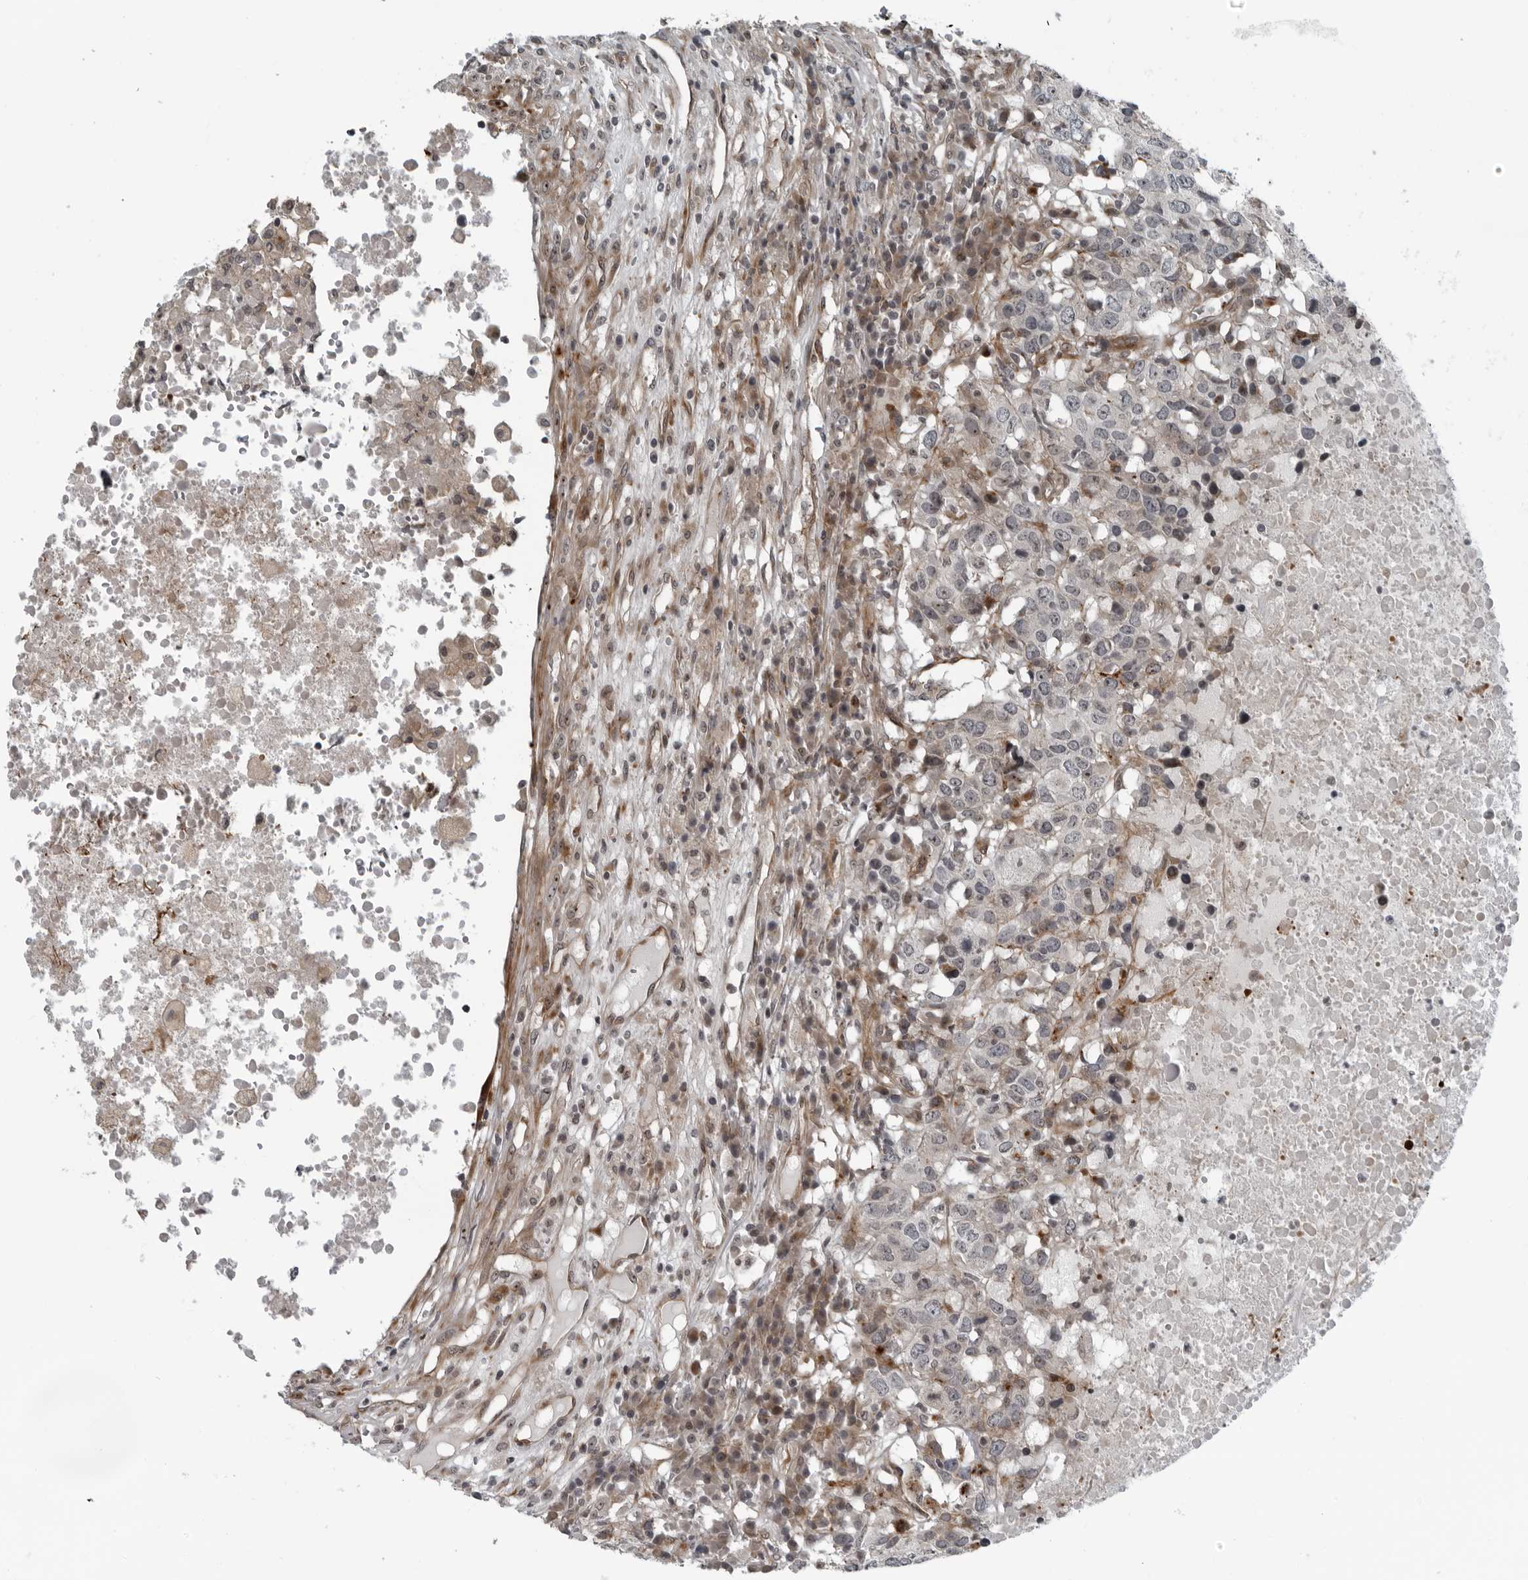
{"staining": {"intensity": "negative", "quantity": "none", "location": "none"}, "tissue": "head and neck cancer", "cell_type": "Tumor cells", "image_type": "cancer", "snomed": [{"axis": "morphology", "description": "Squamous cell carcinoma, NOS"}, {"axis": "topography", "description": "Head-Neck"}], "caption": "This is an immunohistochemistry (IHC) photomicrograph of human head and neck cancer (squamous cell carcinoma). There is no staining in tumor cells.", "gene": "FAM102B", "patient": {"sex": "male", "age": 66}}